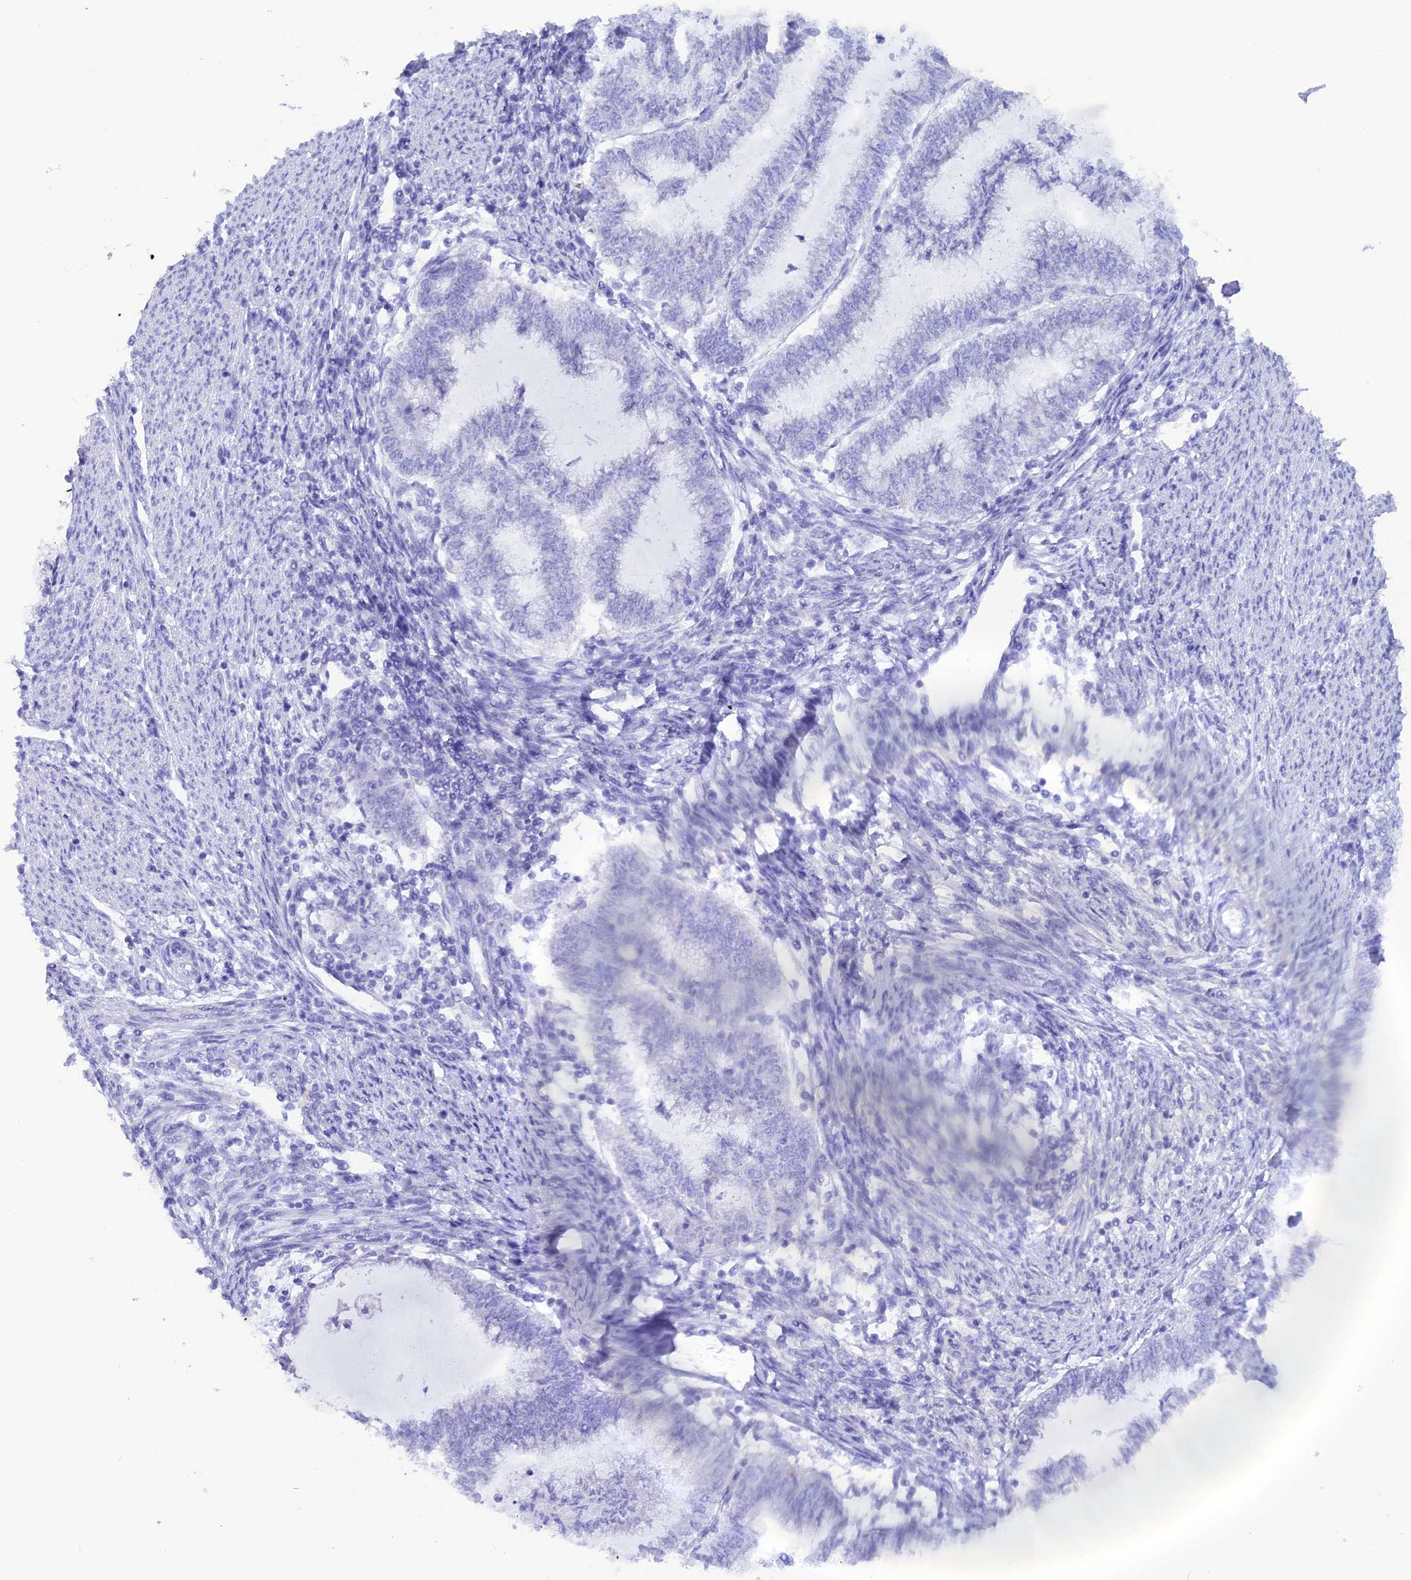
{"staining": {"intensity": "negative", "quantity": "none", "location": "none"}, "tissue": "endometrial cancer", "cell_type": "Tumor cells", "image_type": "cancer", "snomed": [{"axis": "morphology", "description": "Adenocarcinoma, NOS"}, {"axis": "topography", "description": "Endometrium"}], "caption": "This is an immunohistochemistry (IHC) photomicrograph of human adenocarcinoma (endometrial). There is no expression in tumor cells.", "gene": "GLYATL1", "patient": {"sex": "female", "age": 79}}